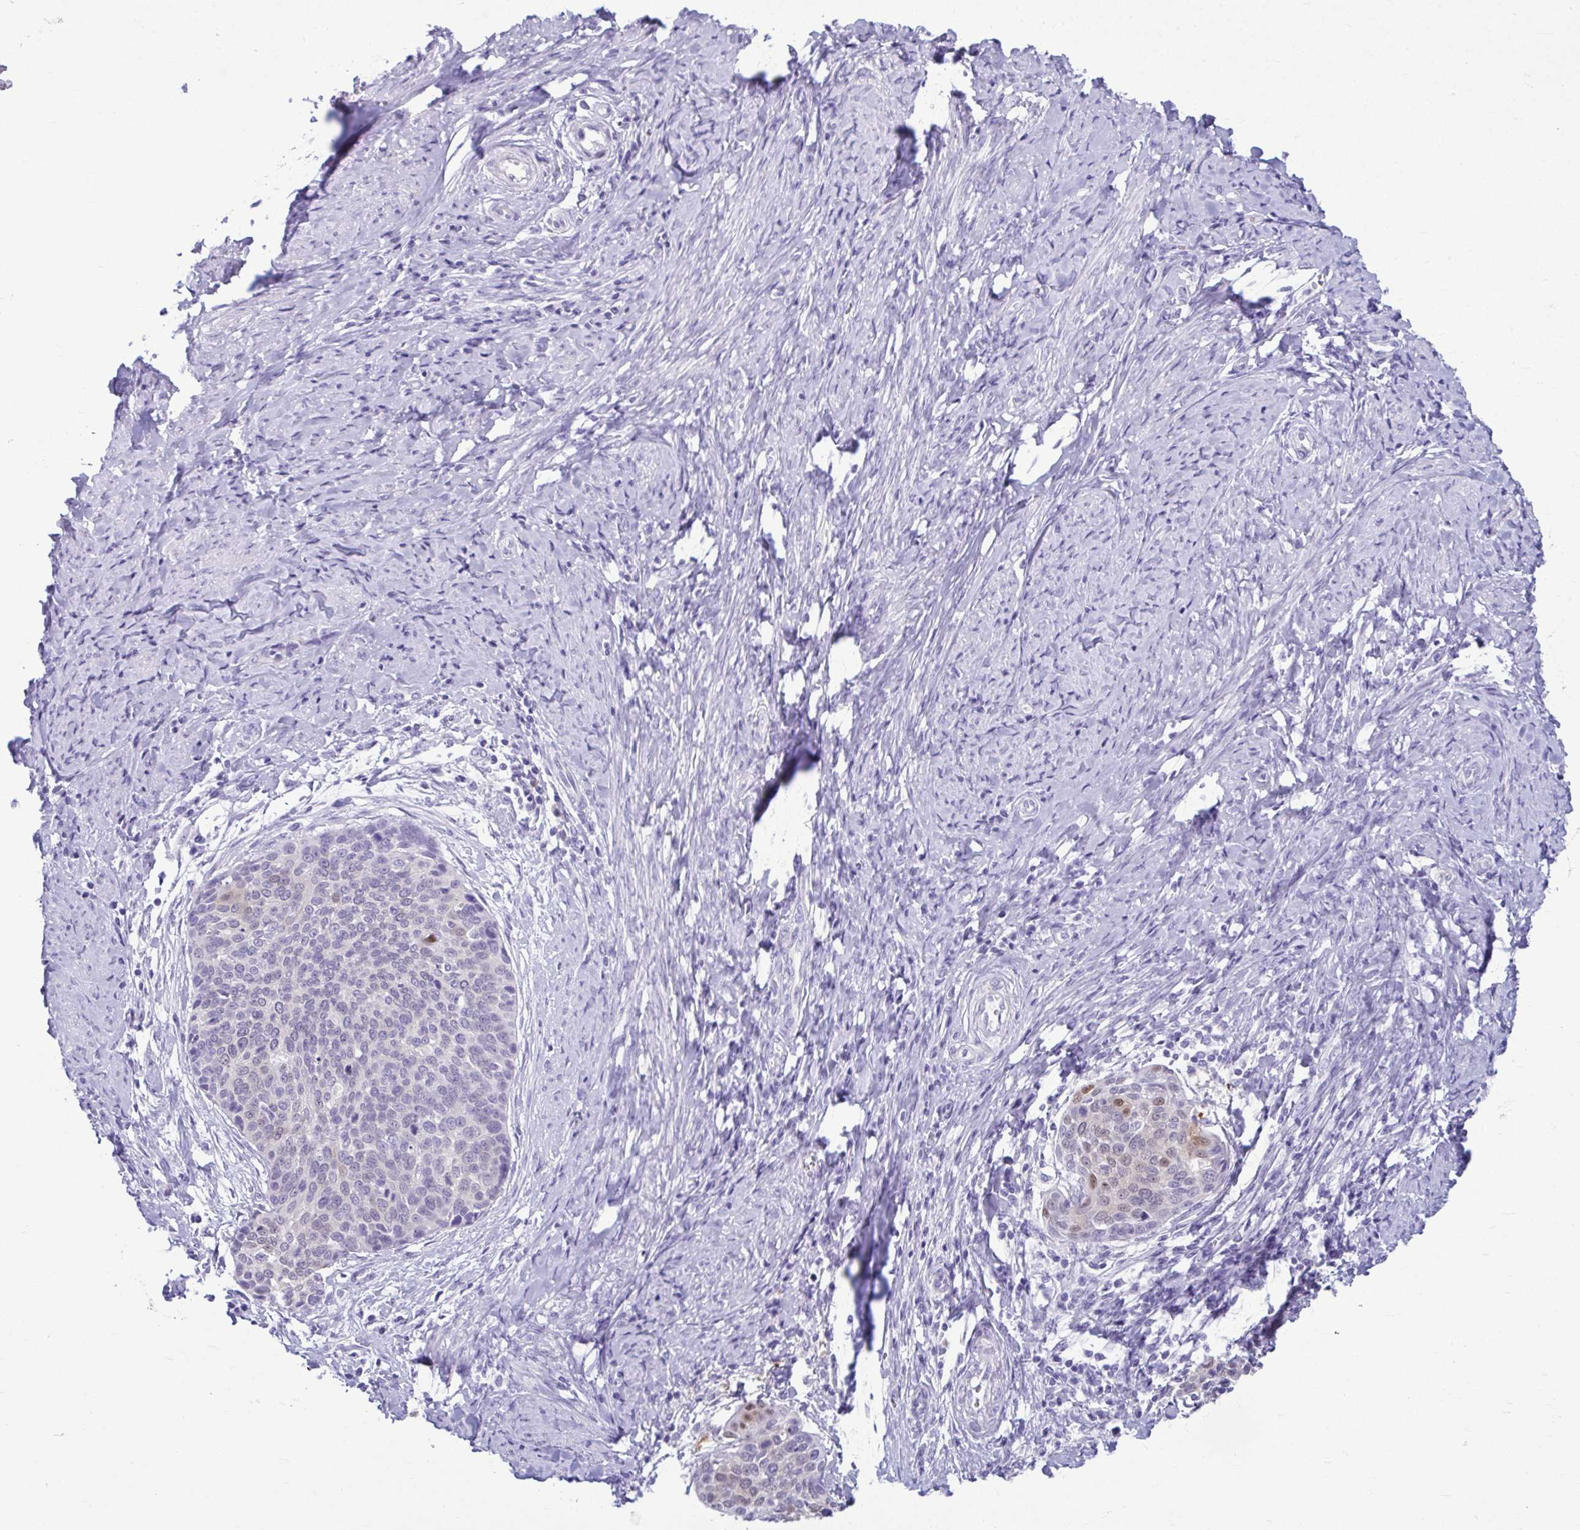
{"staining": {"intensity": "weak", "quantity": "<25%", "location": "nuclear"}, "tissue": "cervical cancer", "cell_type": "Tumor cells", "image_type": "cancer", "snomed": [{"axis": "morphology", "description": "Squamous cell carcinoma, NOS"}, {"axis": "topography", "description": "Cervix"}], "caption": "Immunohistochemistry (IHC) histopathology image of human cervical cancer (squamous cell carcinoma) stained for a protein (brown), which shows no staining in tumor cells.", "gene": "SERPINI1", "patient": {"sex": "female", "age": 69}}